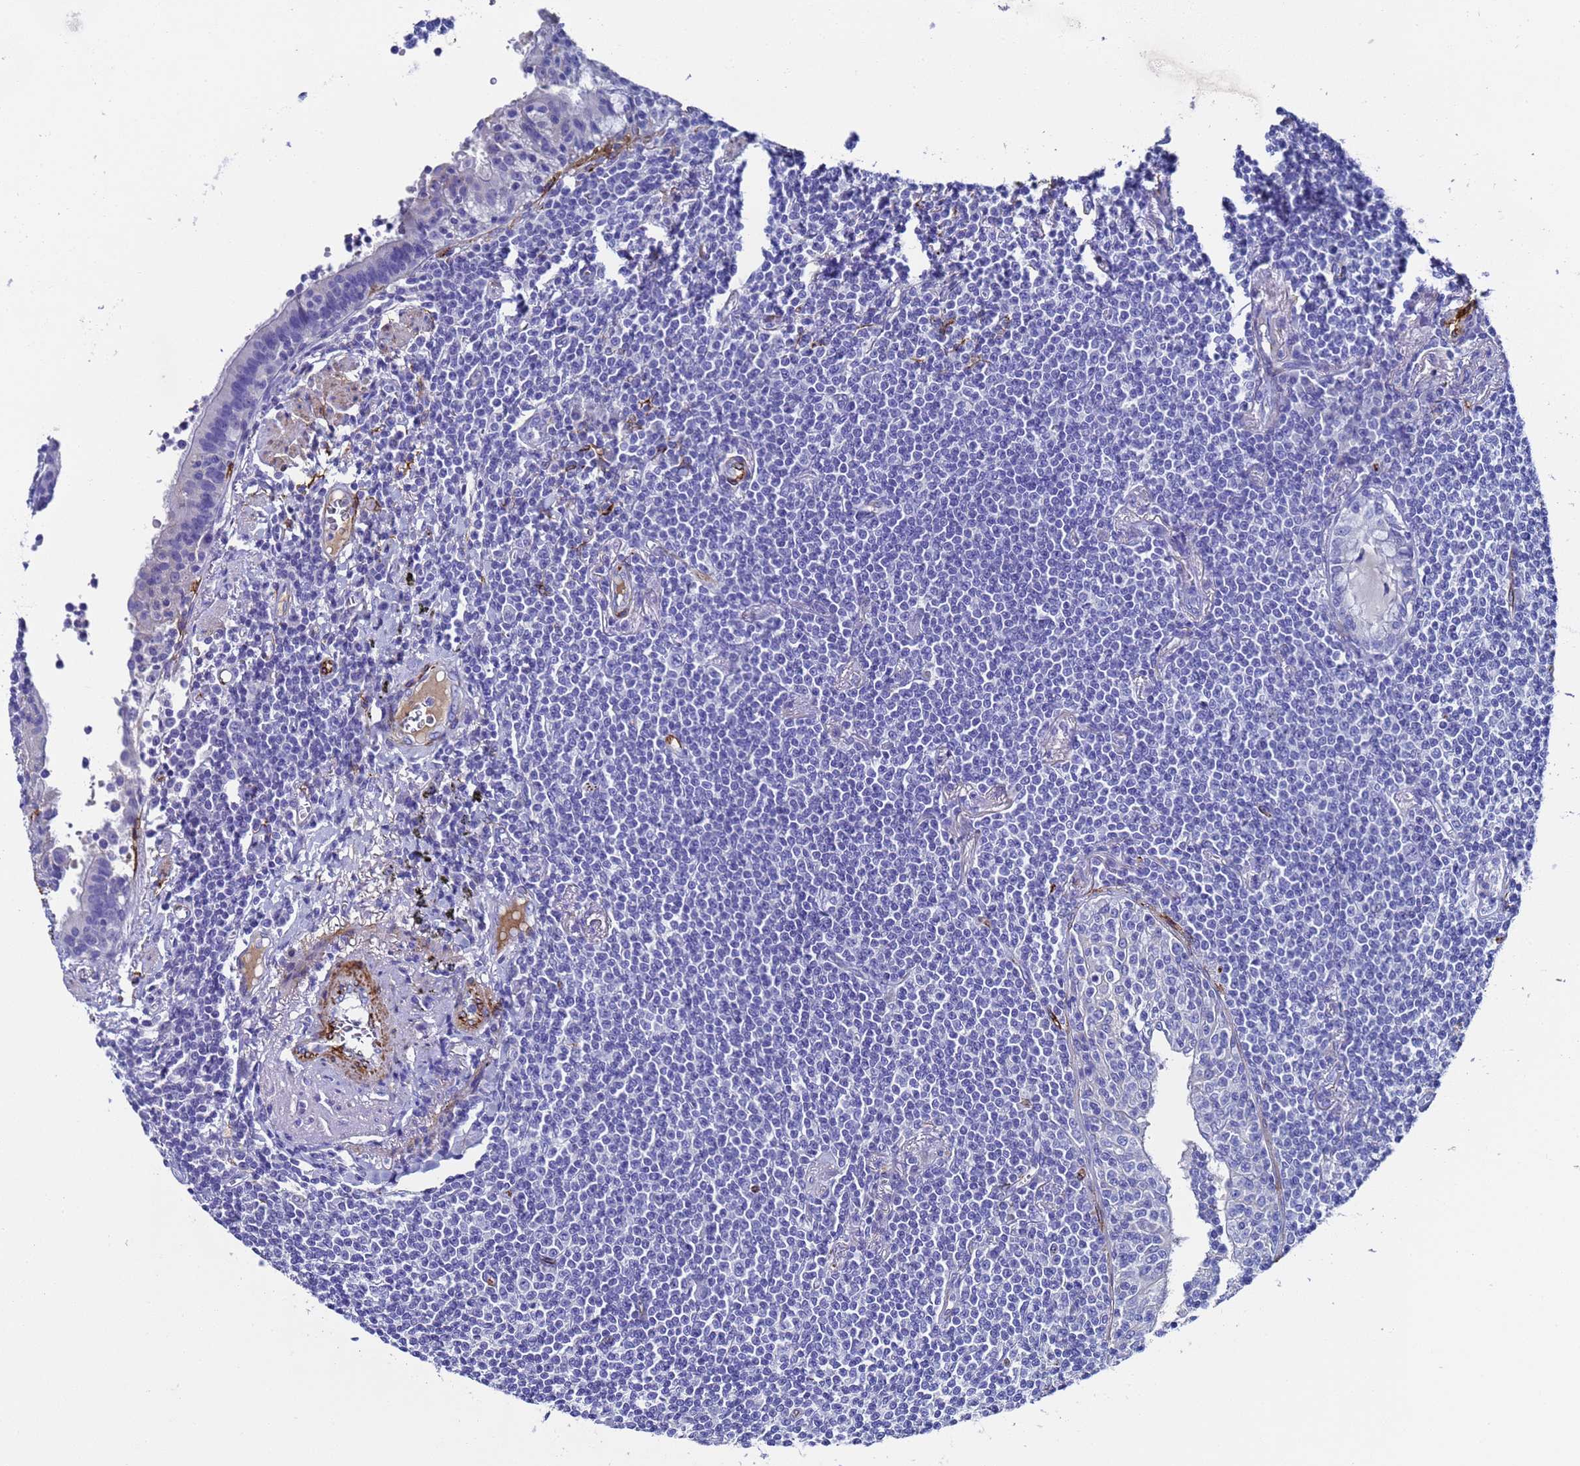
{"staining": {"intensity": "negative", "quantity": "none", "location": "none"}, "tissue": "lymphoma", "cell_type": "Tumor cells", "image_type": "cancer", "snomed": [{"axis": "morphology", "description": "Malignant lymphoma, non-Hodgkin's type, Low grade"}, {"axis": "topography", "description": "Lung"}], "caption": "A histopathology image of low-grade malignant lymphoma, non-Hodgkin's type stained for a protein reveals no brown staining in tumor cells.", "gene": "ADIPOQ", "patient": {"sex": "female", "age": 71}}